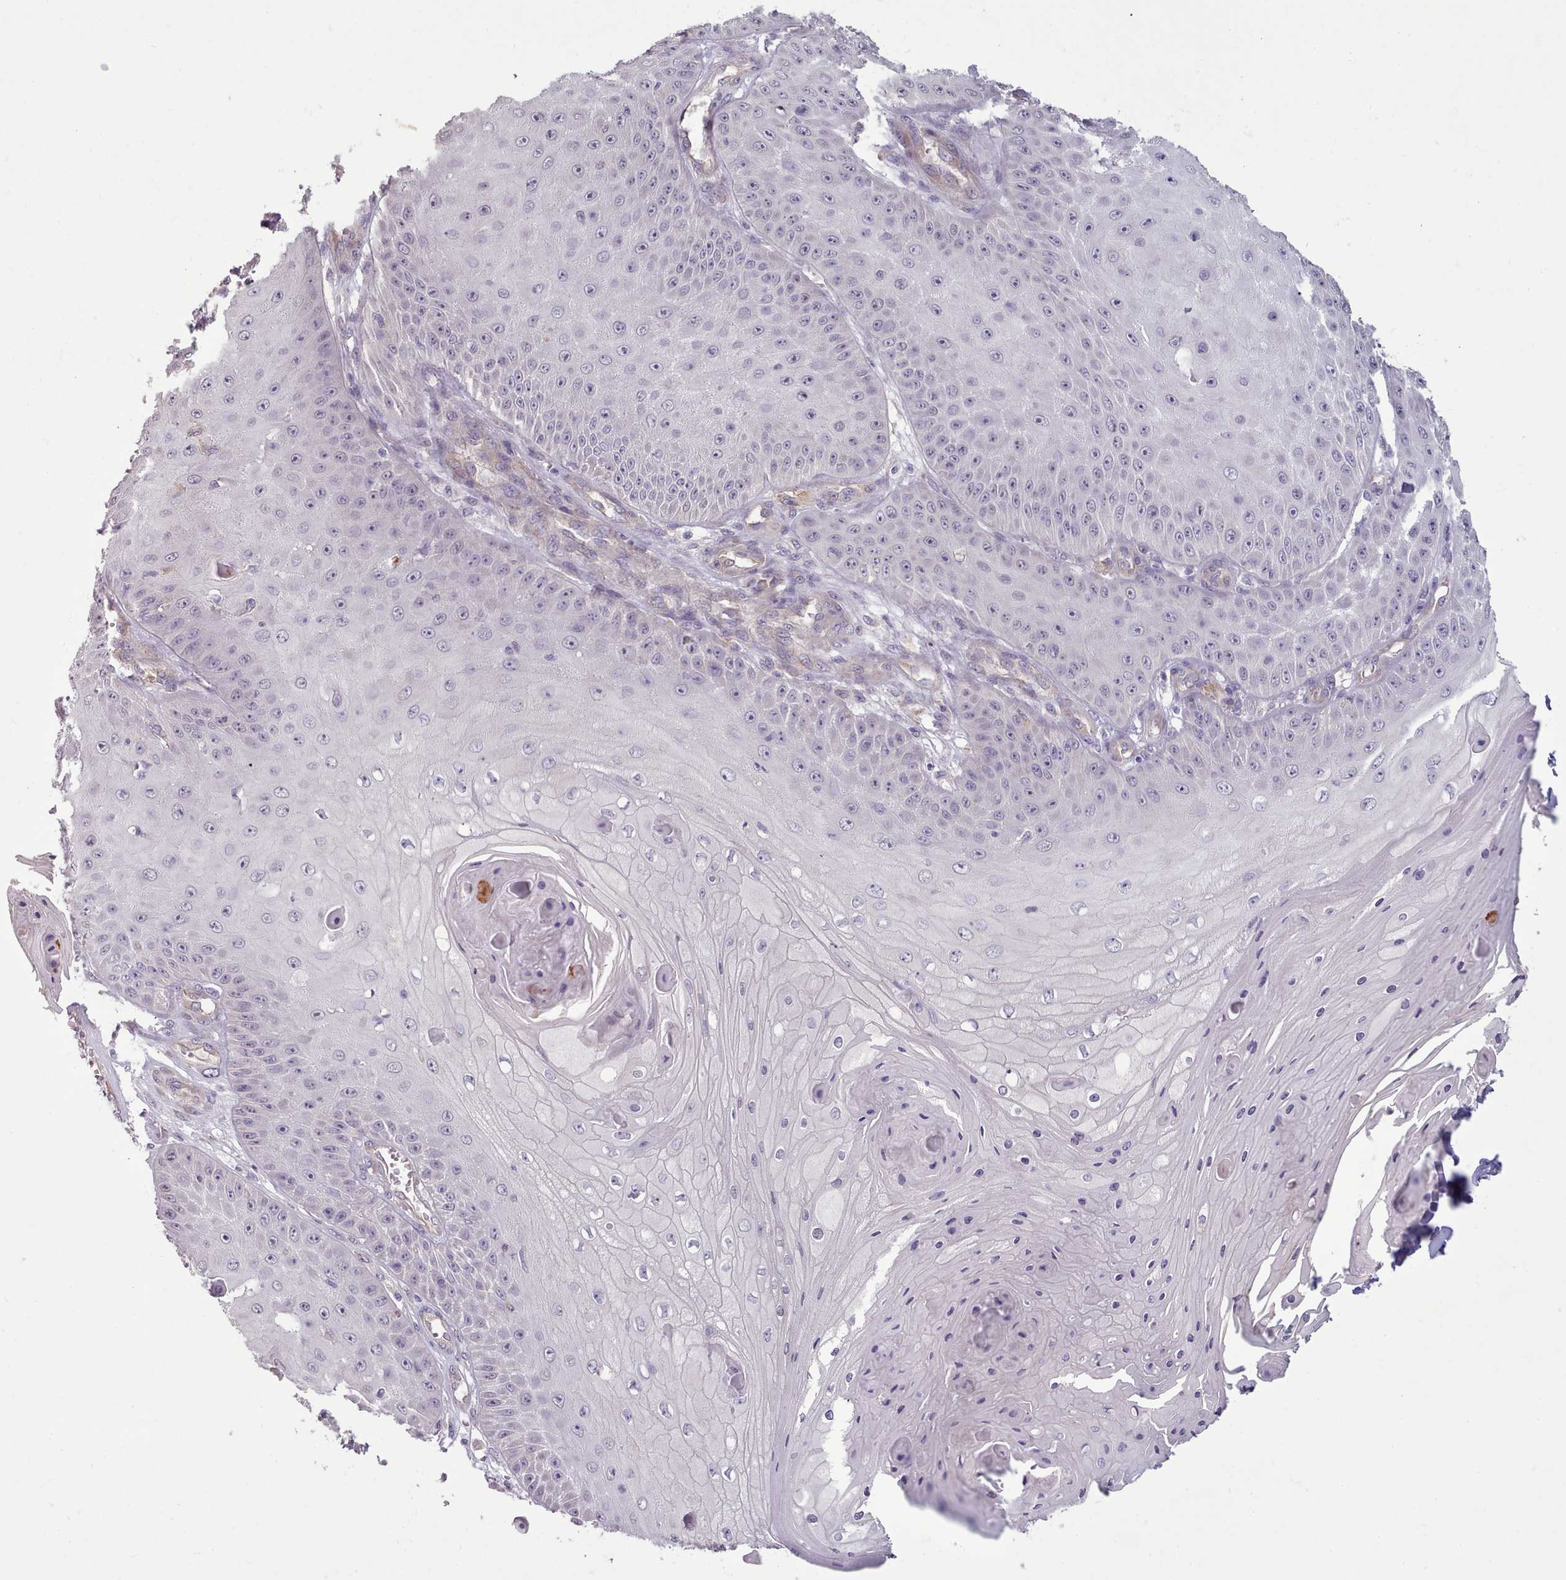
{"staining": {"intensity": "negative", "quantity": "none", "location": "none"}, "tissue": "skin cancer", "cell_type": "Tumor cells", "image_type": "cancer", "snomed": [{"axis": "morphology", "description": "Squamous cell carcinoma, NOS"}, {"axis": "topography", "description": "Skin"}], "caption": "Immunohistochemistry histopathology image of neoplastic tissue: skin cancer (squamous cell carcinoma) stained with DAB (3,3'-diaminobenzidine) shows no significant protein staining in tumor cells. Nuclei are stained in blue.", "gene": "DPF1", "patient": {"sex": "male", "age": 70}}